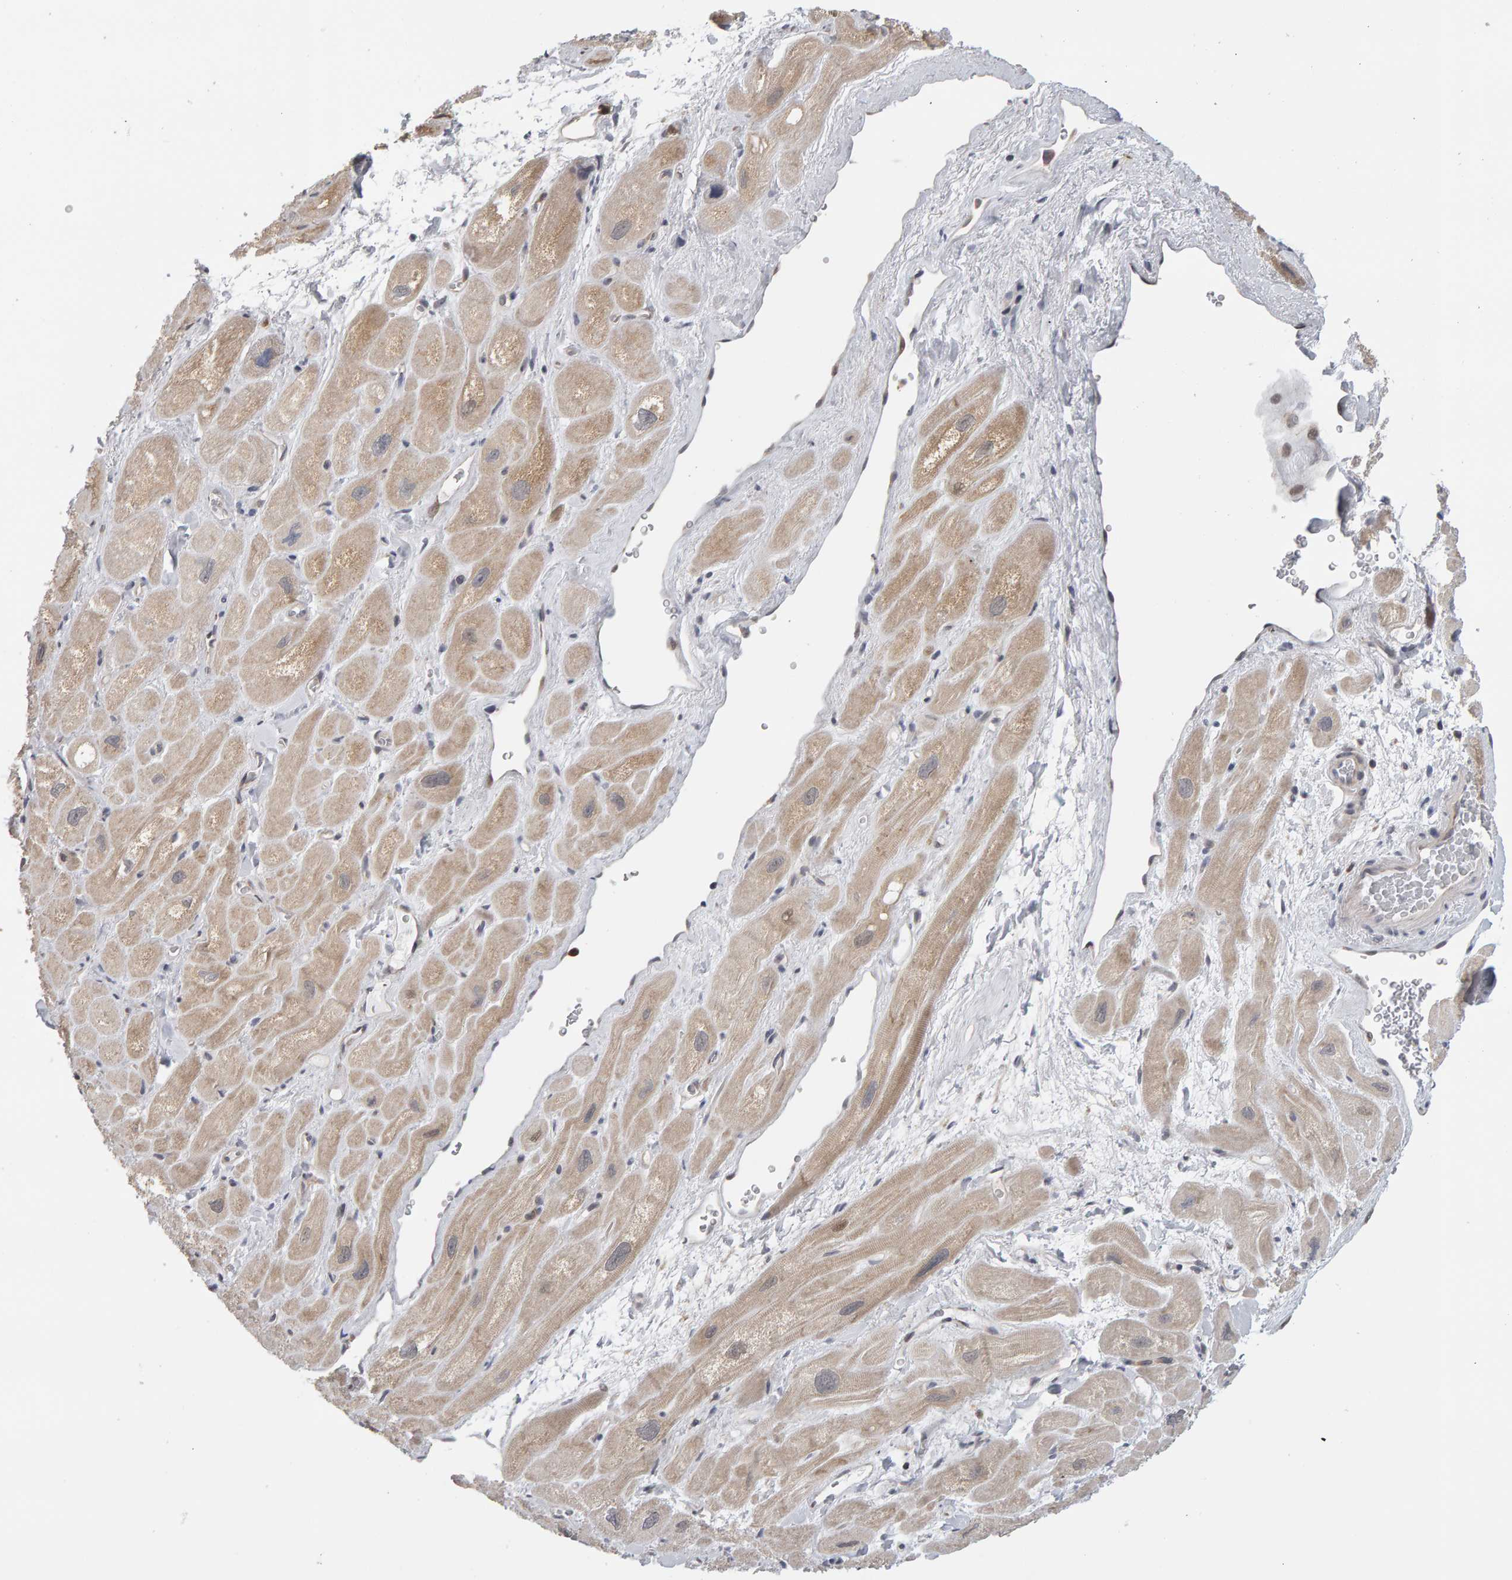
{"staining": {"intensity": "weak", "quantity": "25%-75%", "location": "cytoplasmic/membranous"}, "tissue": "heart muscle", "cell_type": "Cardiomyocytes", "image_type": "normal", "snomed": [{"axis": "morphology", "description": "Normal tissue, NOS"}, {"axis": "topography", "description": "Heart"}], "caption": "Weak cytoplasmic/membranous protein positivity is identified in about 25%-75% of cardiomyocytes in heart muscle. Immunohistochemistry (ihc) stains the protein in brown and the nuclei are stained blue.", "gene": "MSRA", "patient": {"sex": "male", "age": 49}}